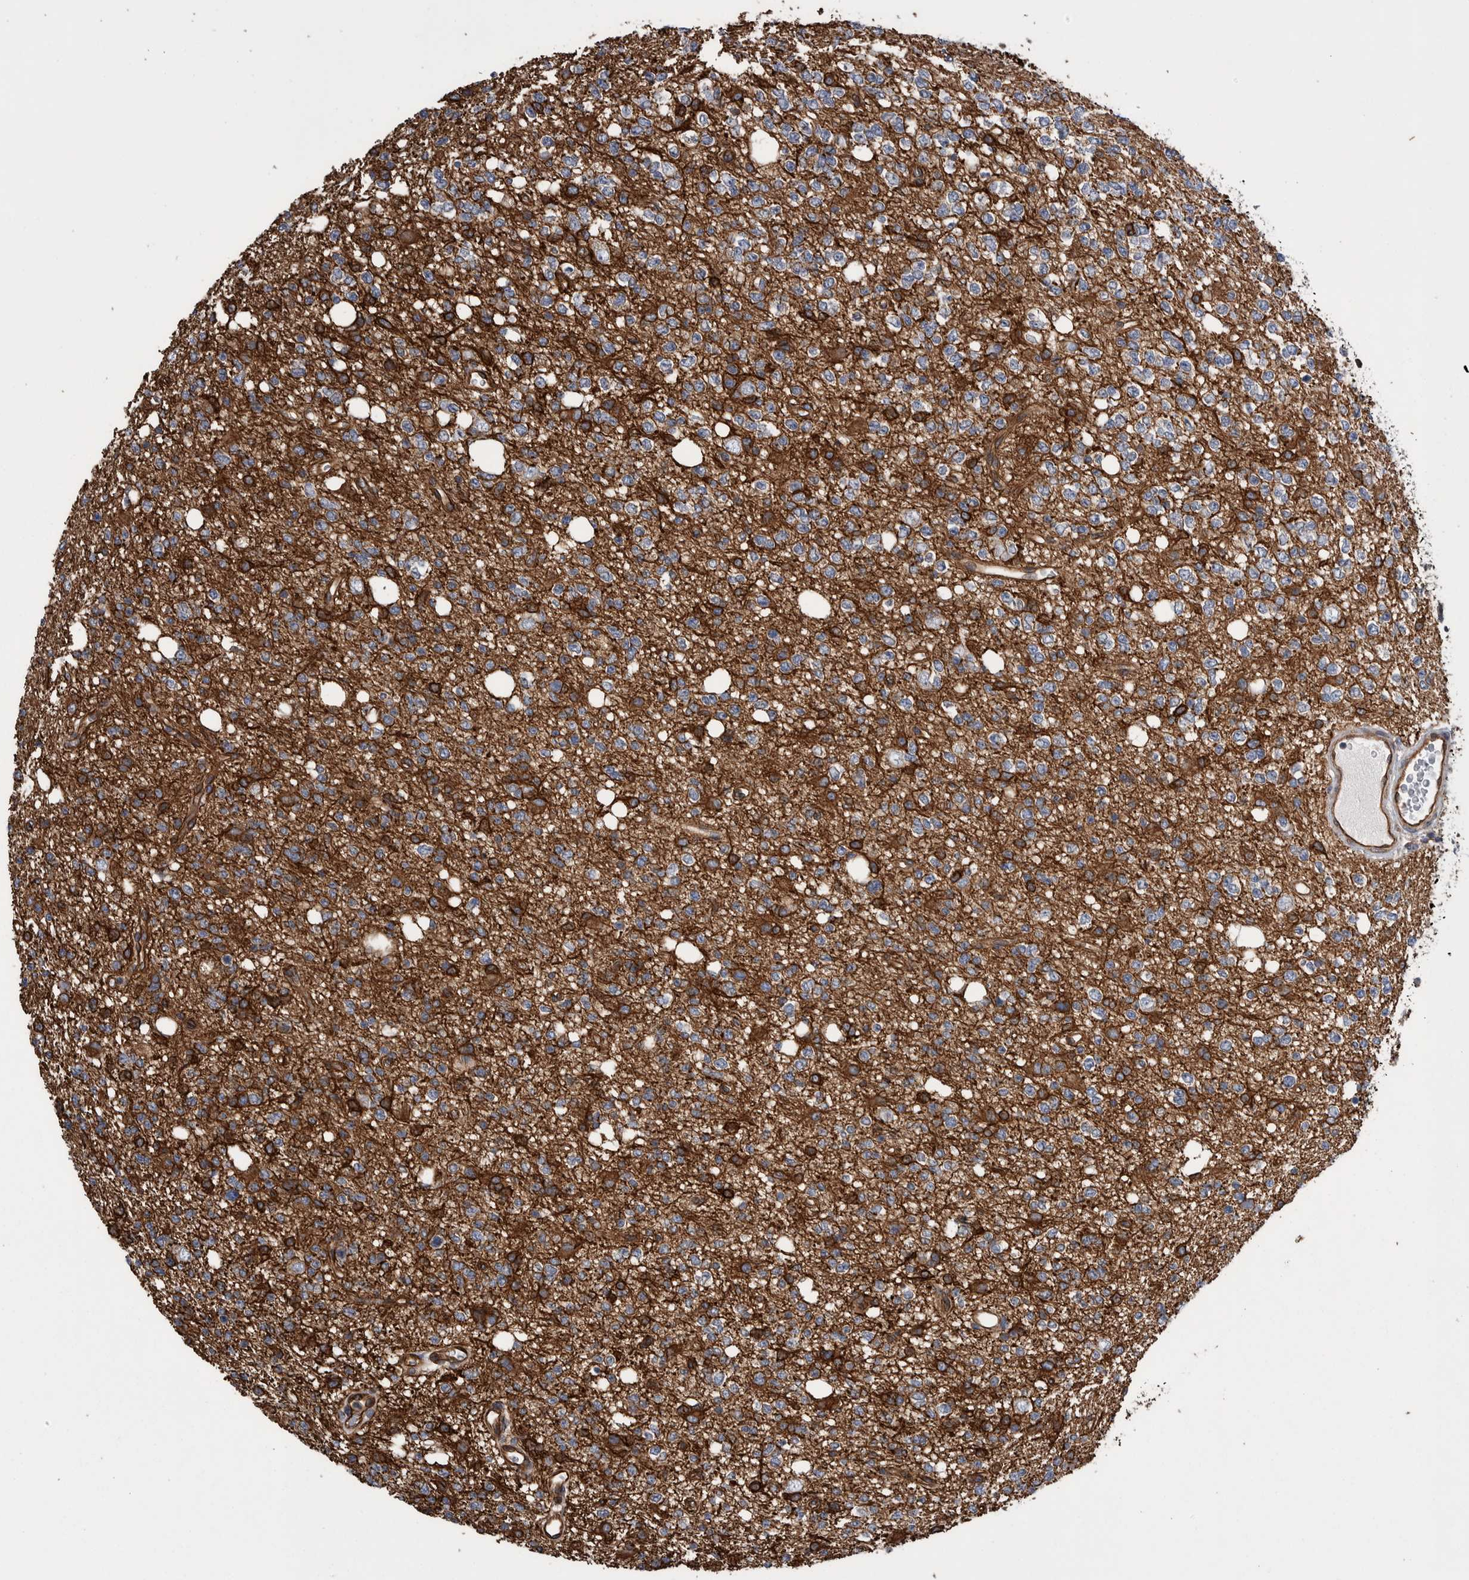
{"staining": {"intensity": "strong", "quantity": "25%-75%", "location": "cytoplasmic/membranous"}, "tissue": "glioma", "cell_type": "Tumor cells", "image_type": "cancer", "snomed": [{"axis": "morphology", "description": "Glioma, malignant, High grade"}, {"axis": "topography", "description": "Brain"}], "caption": "Immunohistochemistry (IHC) staining of malignant glioma (high-grade), which reveals high levels of strong cytoplasmic/membranous positivity in about 25%-75% of tumor cells indicating strong cytoplasmic/membranous protein expression. The staining was performed using DAB (3,3'-diaminobenzidine) (brown) for protein detection and nuclei were counterstained in hematoxylin (blue).", "gene": "KIF12", "patient": {"sex": "female", "age": 62}}